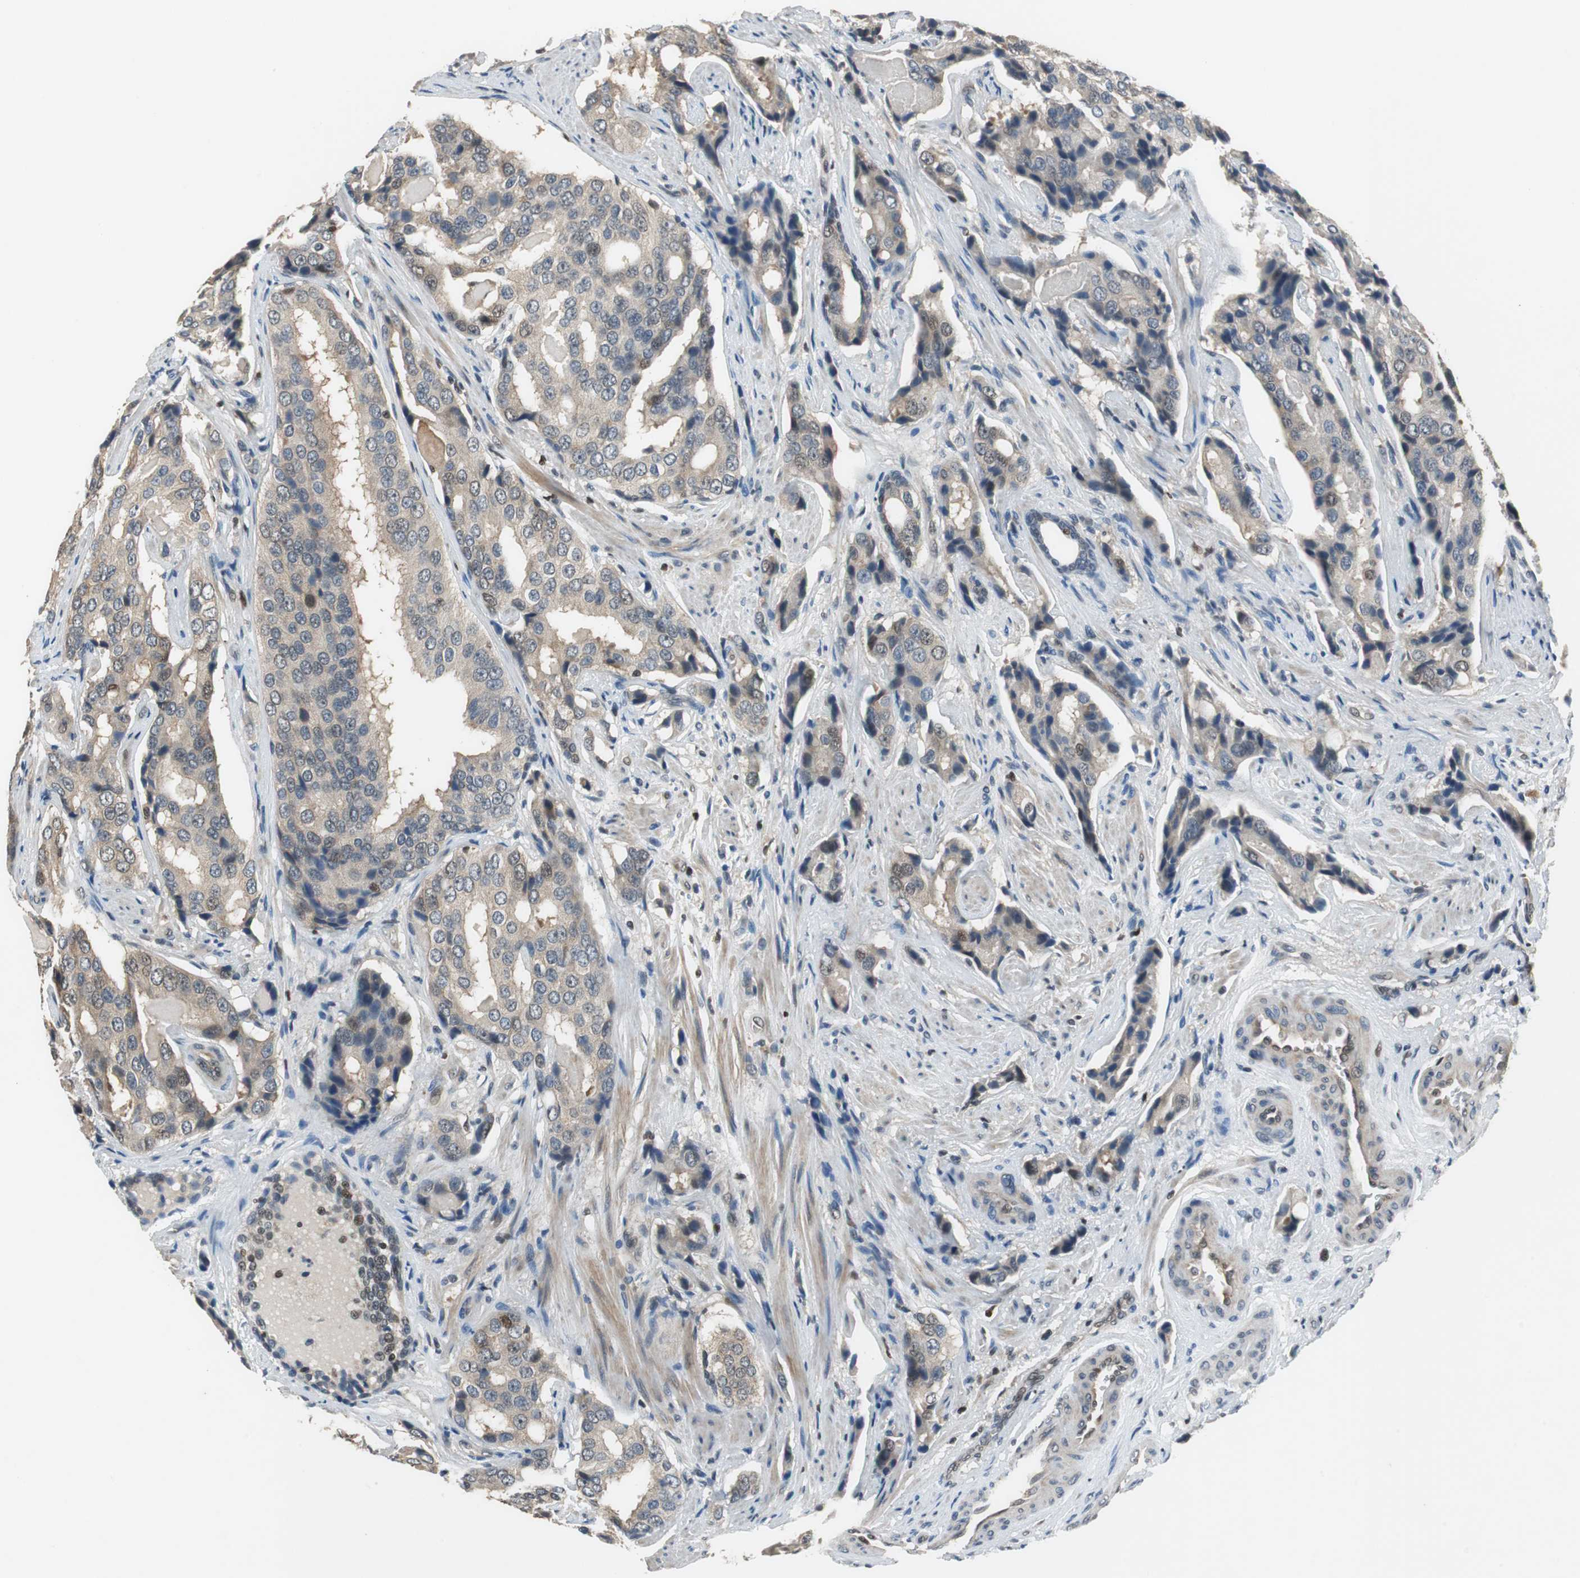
{"staining": {"intensity": "weak", "quantity": "<25%", "location": "cytoplasmic/membranous"}, "tissue": "prostate cancer", "cell_type": "Tumor cells", "image_type": "cancer", "snomed": [{"axis": "morphology", "description": "Adenocarcinoma, High grade"}, {"axis": "topography", "description": "Prostate"}], "caption": "DAB (3,3'-diaminobenzidine) immunohistochemical staining of prostate cancer (high-grade adenocarcinoma) reveals no significant positivity in tumor cells. (Brightfield microscopy of DAB (3,3'-diaminobenzidine) IHC at high magnification).", "gene": "MAFB", "patient": {"sex": "male", "age": 58}}